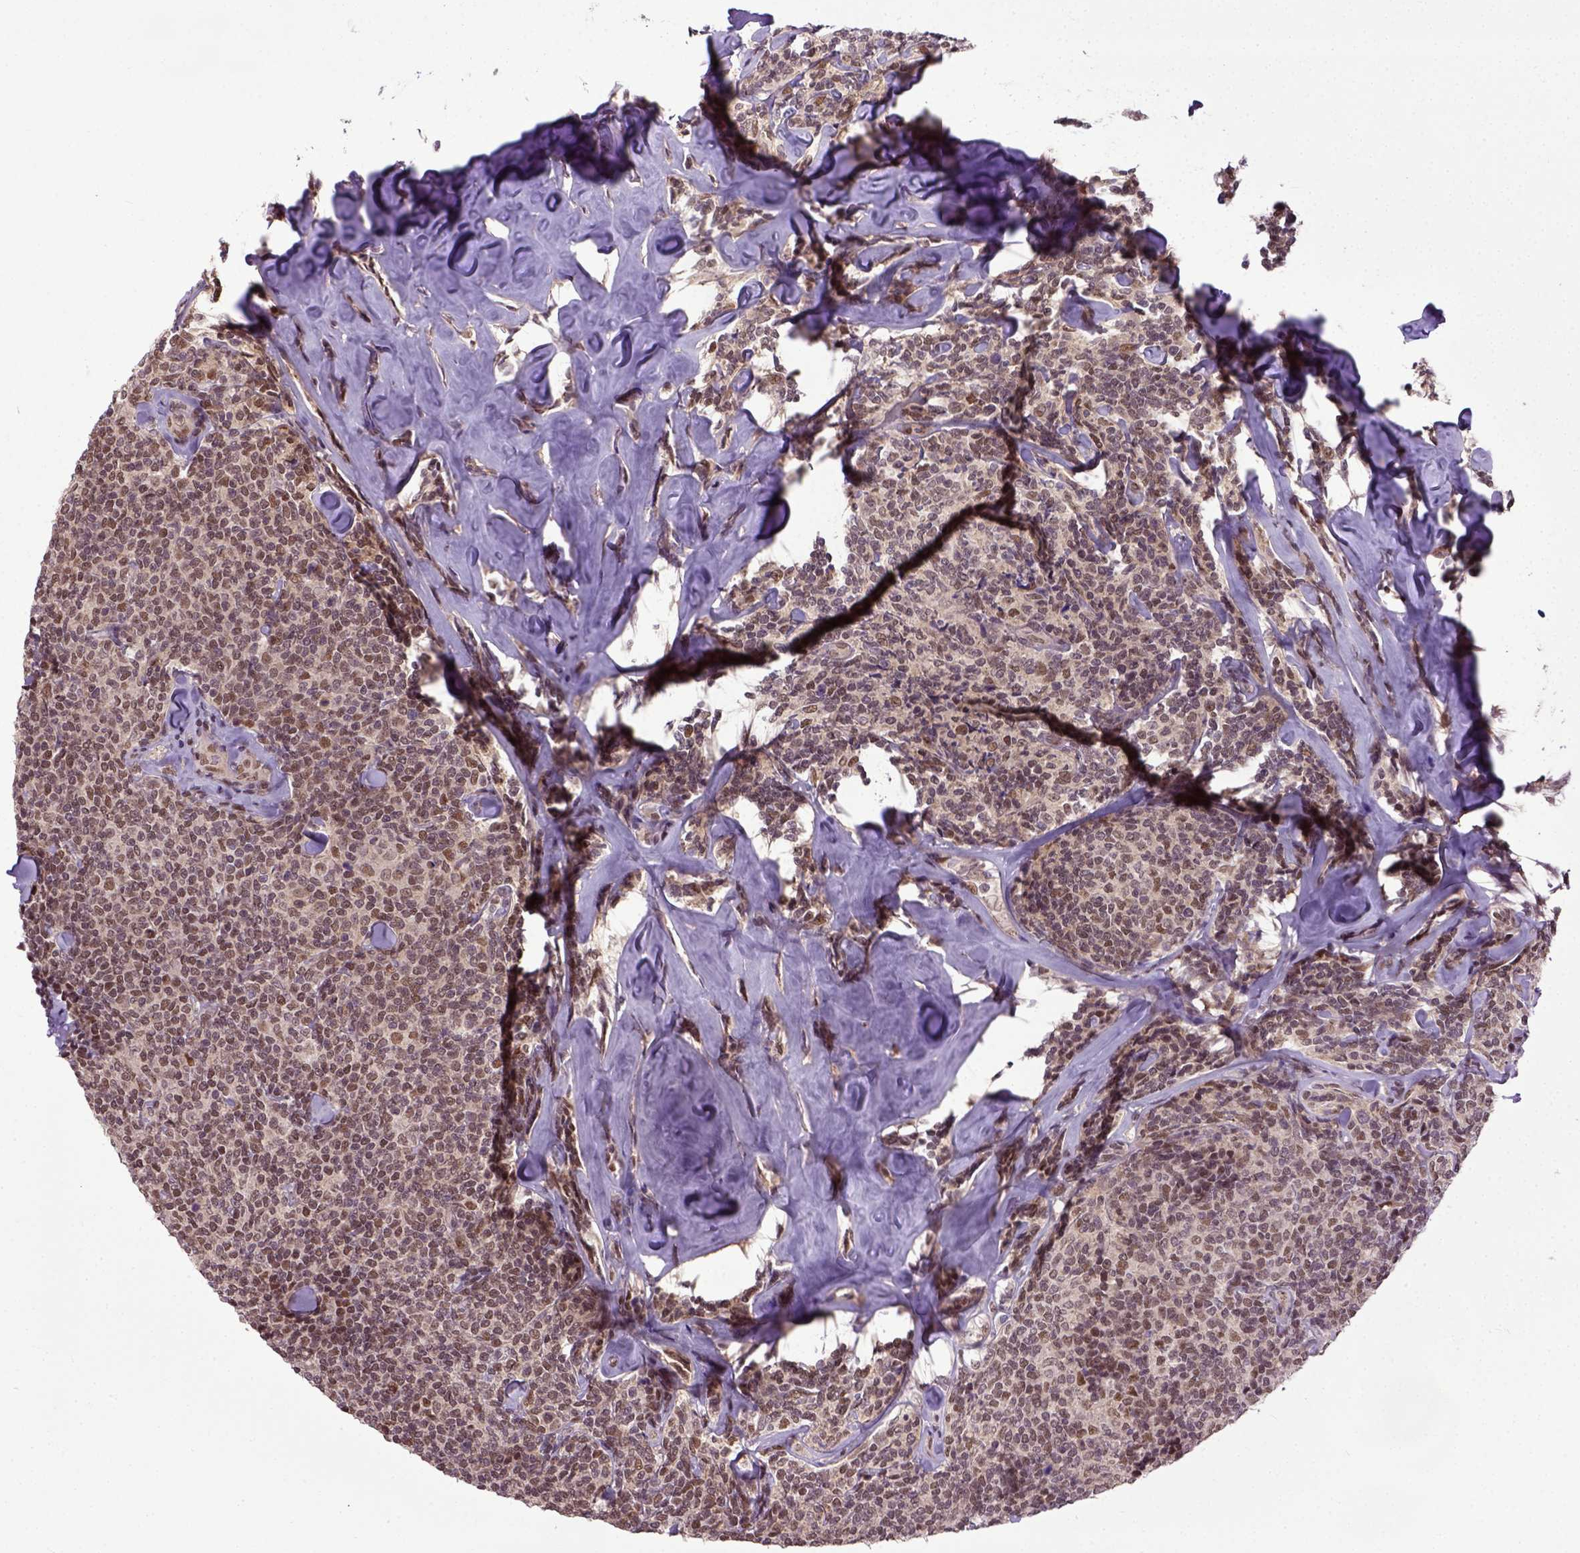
{"staining": {"intensity": "moderate", "quantity": ">75%", "location": "nuclear"}, "tissue": "lymphoma", "cell_type": "Tumor cells", "image_type": "cancer", "snomed": [{"axis": "morphology", "description": "Malignant lymphoma, non-Hodgkin's type, Low grade"}, {"axis": "topography", "description": "Lymph node"}], "caption": "Protein analysis of lymphoma tissue reveals moderate nuclear staining in approximately >75% of tumor cells. Ihc stains the protein in brown and the nuclei are stained blue.", "gene": "UBA3", "patient": {"sex": "female", "age": 56}}